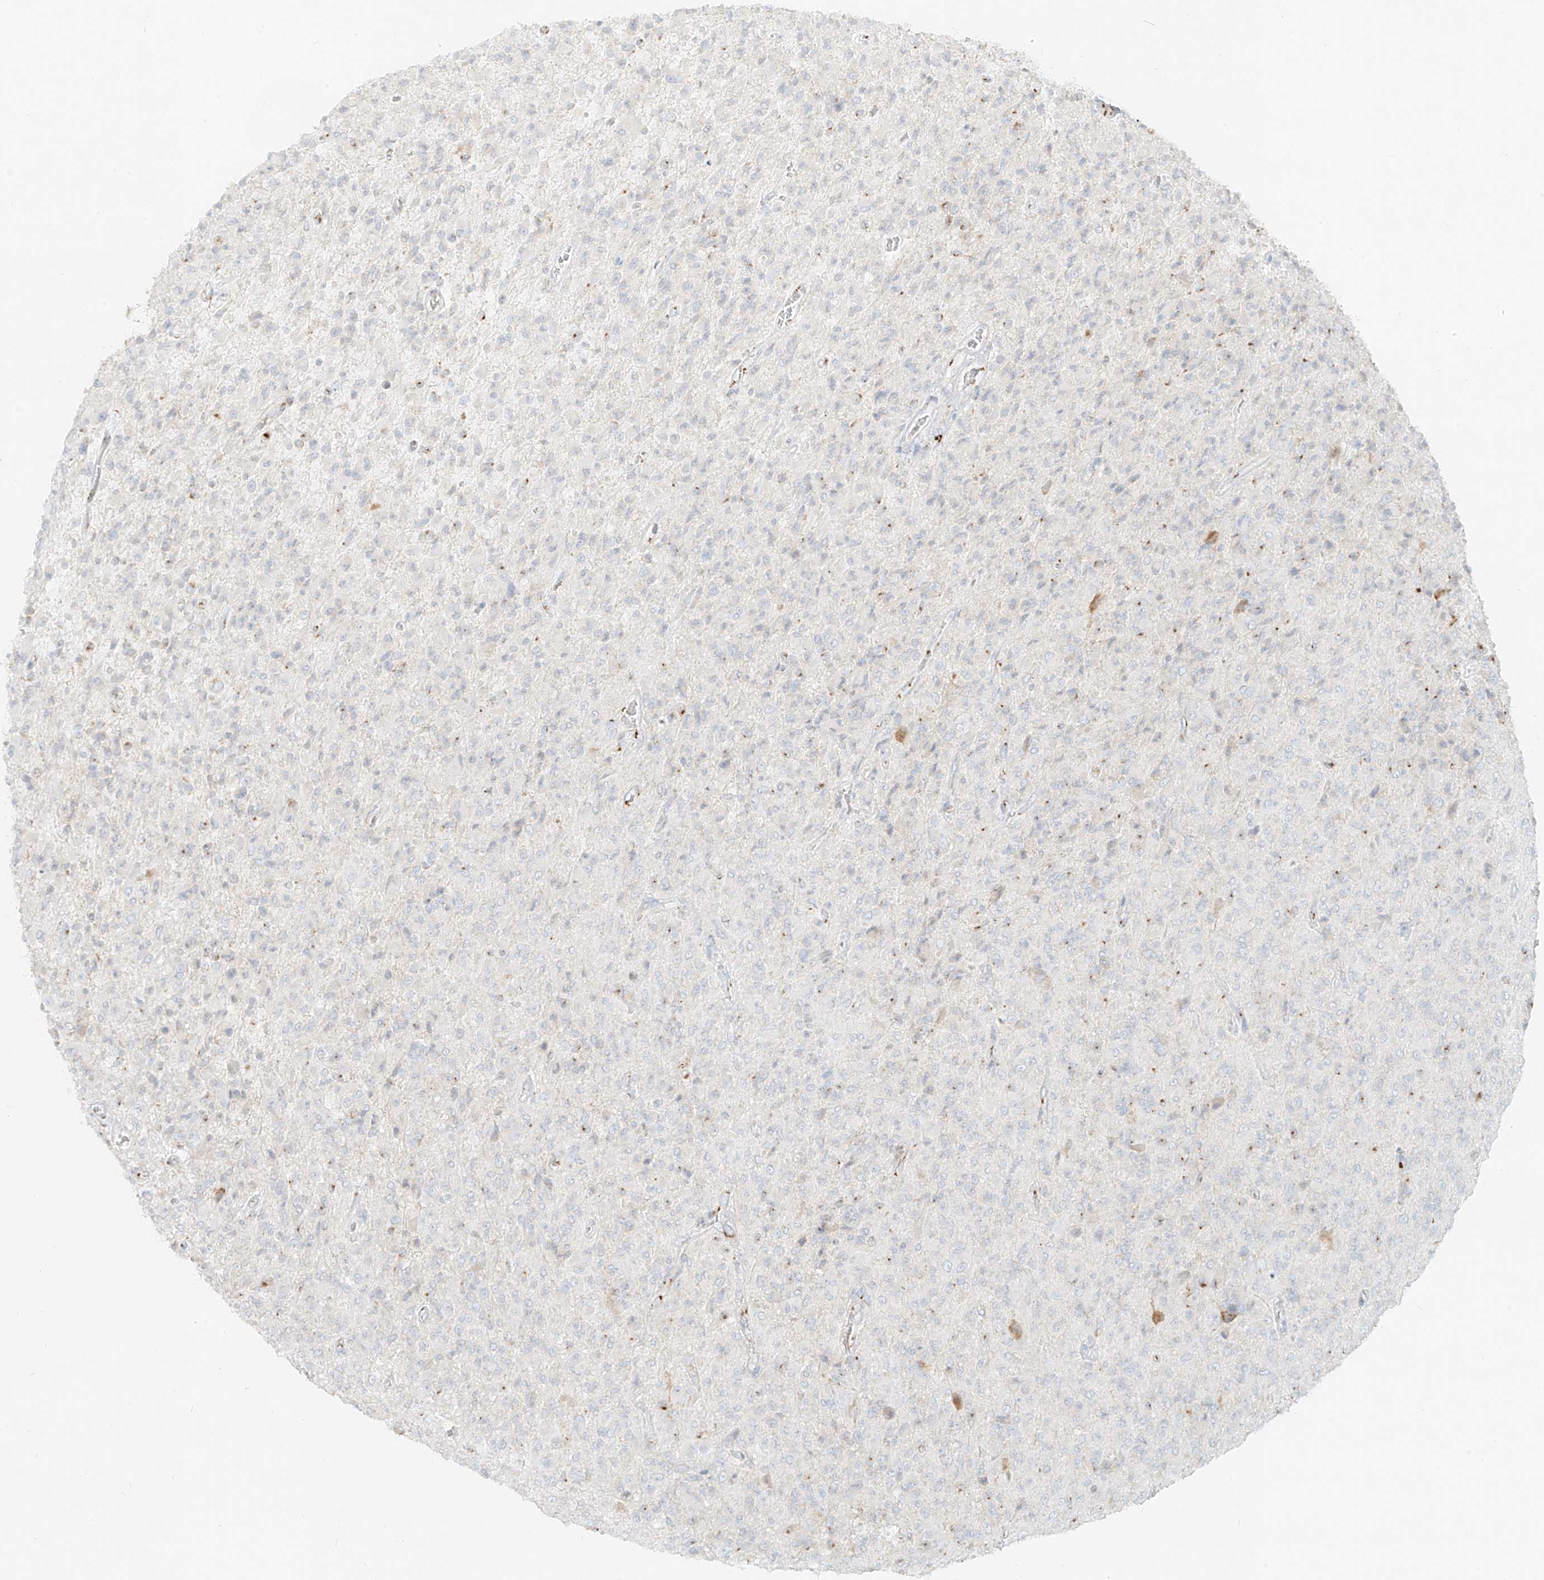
{"staining": {"intensity": "negative", "quantity": "none", "location": "none"}, "tissue": "glioma", "cell_type": "Tumor cells", "image_type": "cancer", "snomed": [{"axis": "morphology", "description": "Glioma, malignant, High grade"}, {"axis": "topography", "description": "Brain"}], "caption": "IHC image of neoplastic tissue: human glioma stained with DAB displays no significant protein positivity in tumor cells. (Brightfield microscopy of DAB IHC at high magnification).", "gene": "TMEM87B", "patient": {"sex": "female", "age": 57}}